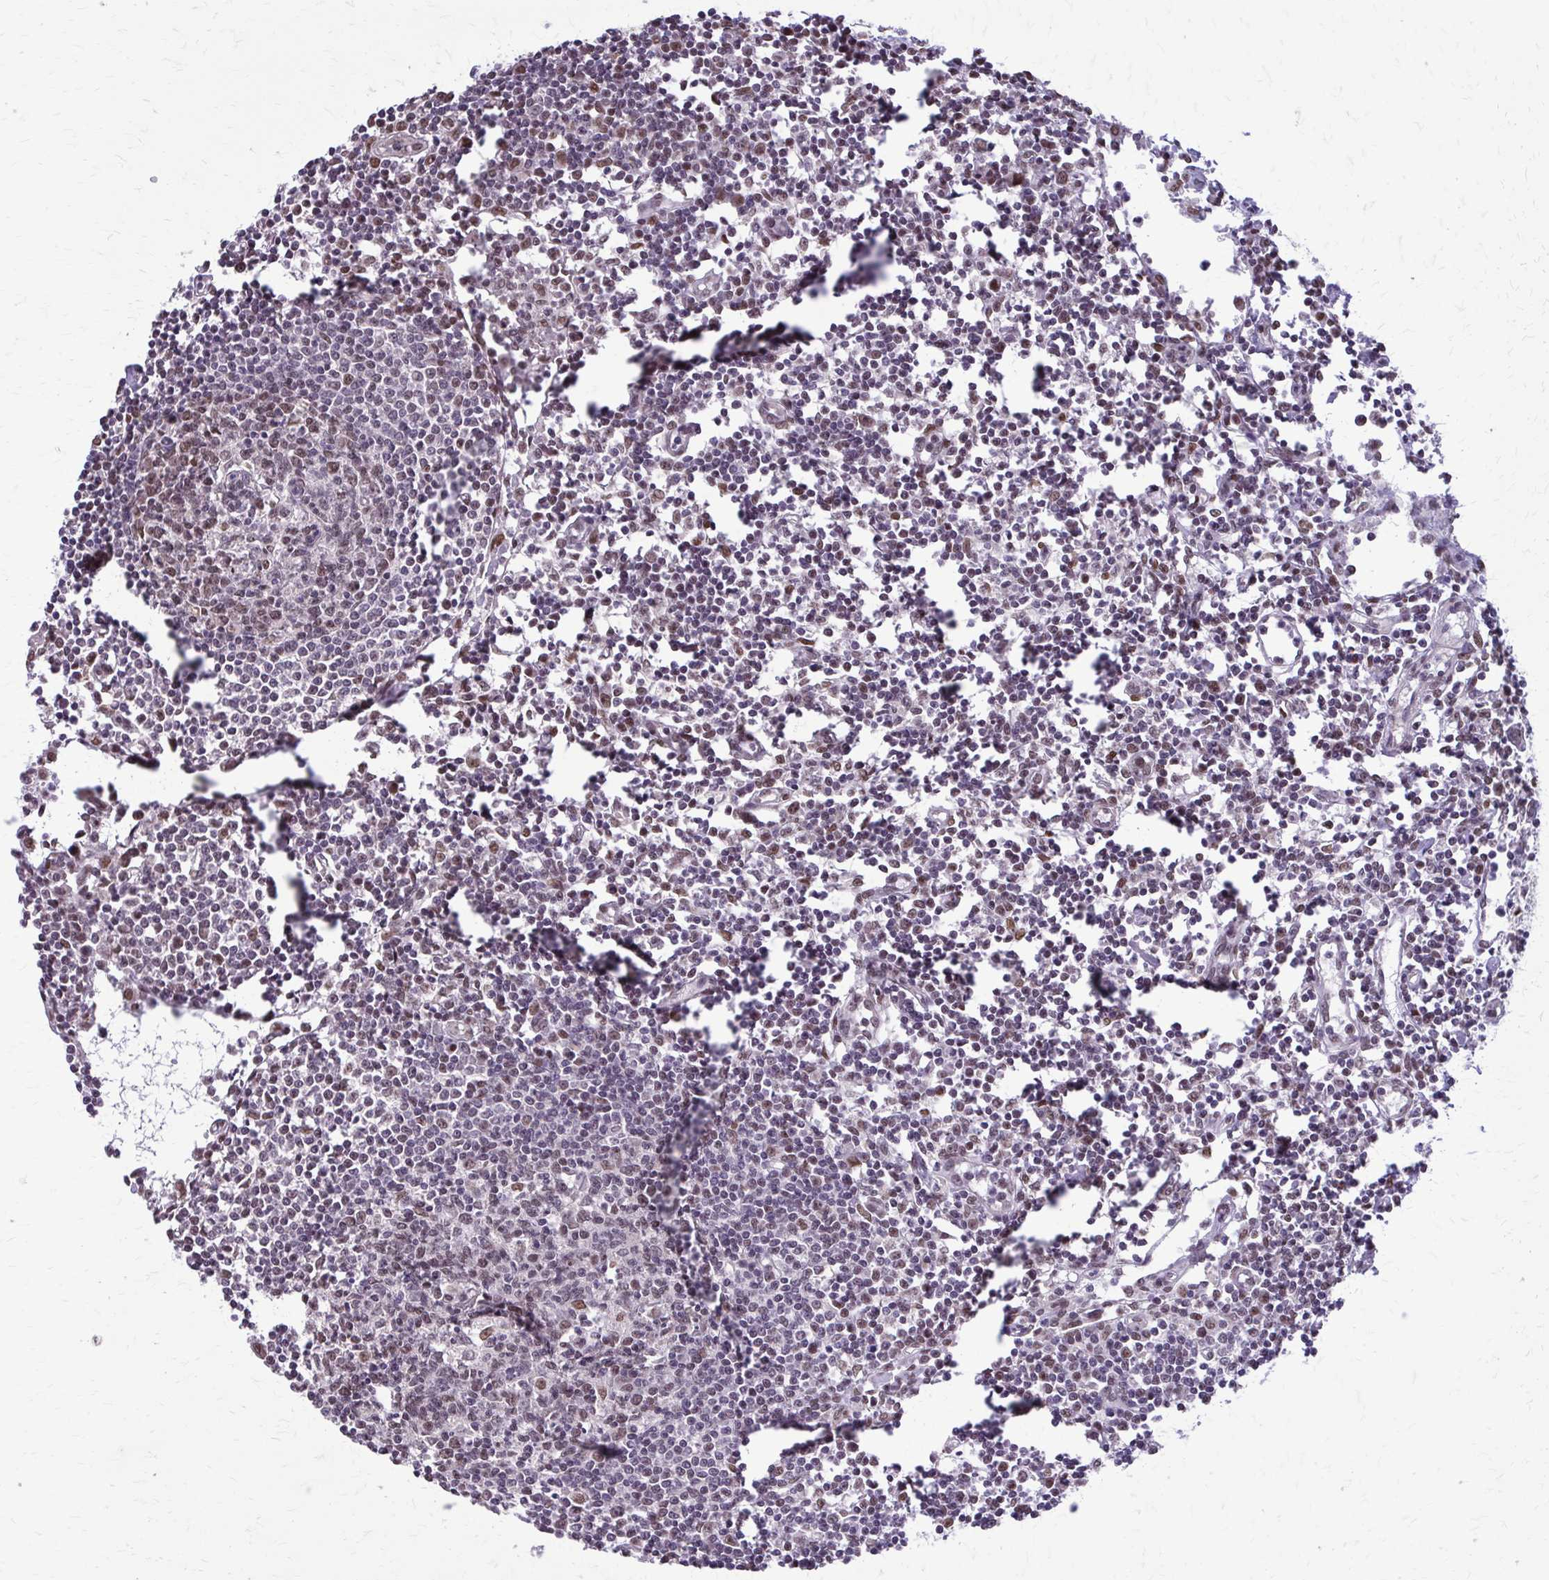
{"staining": {"intensity": "moderate", "quantity": ">75%", "location": "nuclear"}, "tissue": "lymph node", "cell_type": "Germinal center cells", "image_type": "normal", "snomed": [{"axis": "morphology", "description": "Normal tissue, NOS"}, {"axis": "topography", "description": "Lymph node"}], "caption": "Protein staining of benign lymph node demonstrates moderate nuclear expression in approximately >75% of germinal center cells.", "gene": "TTF1", "patient": {"sex": "female", "age": 78}}